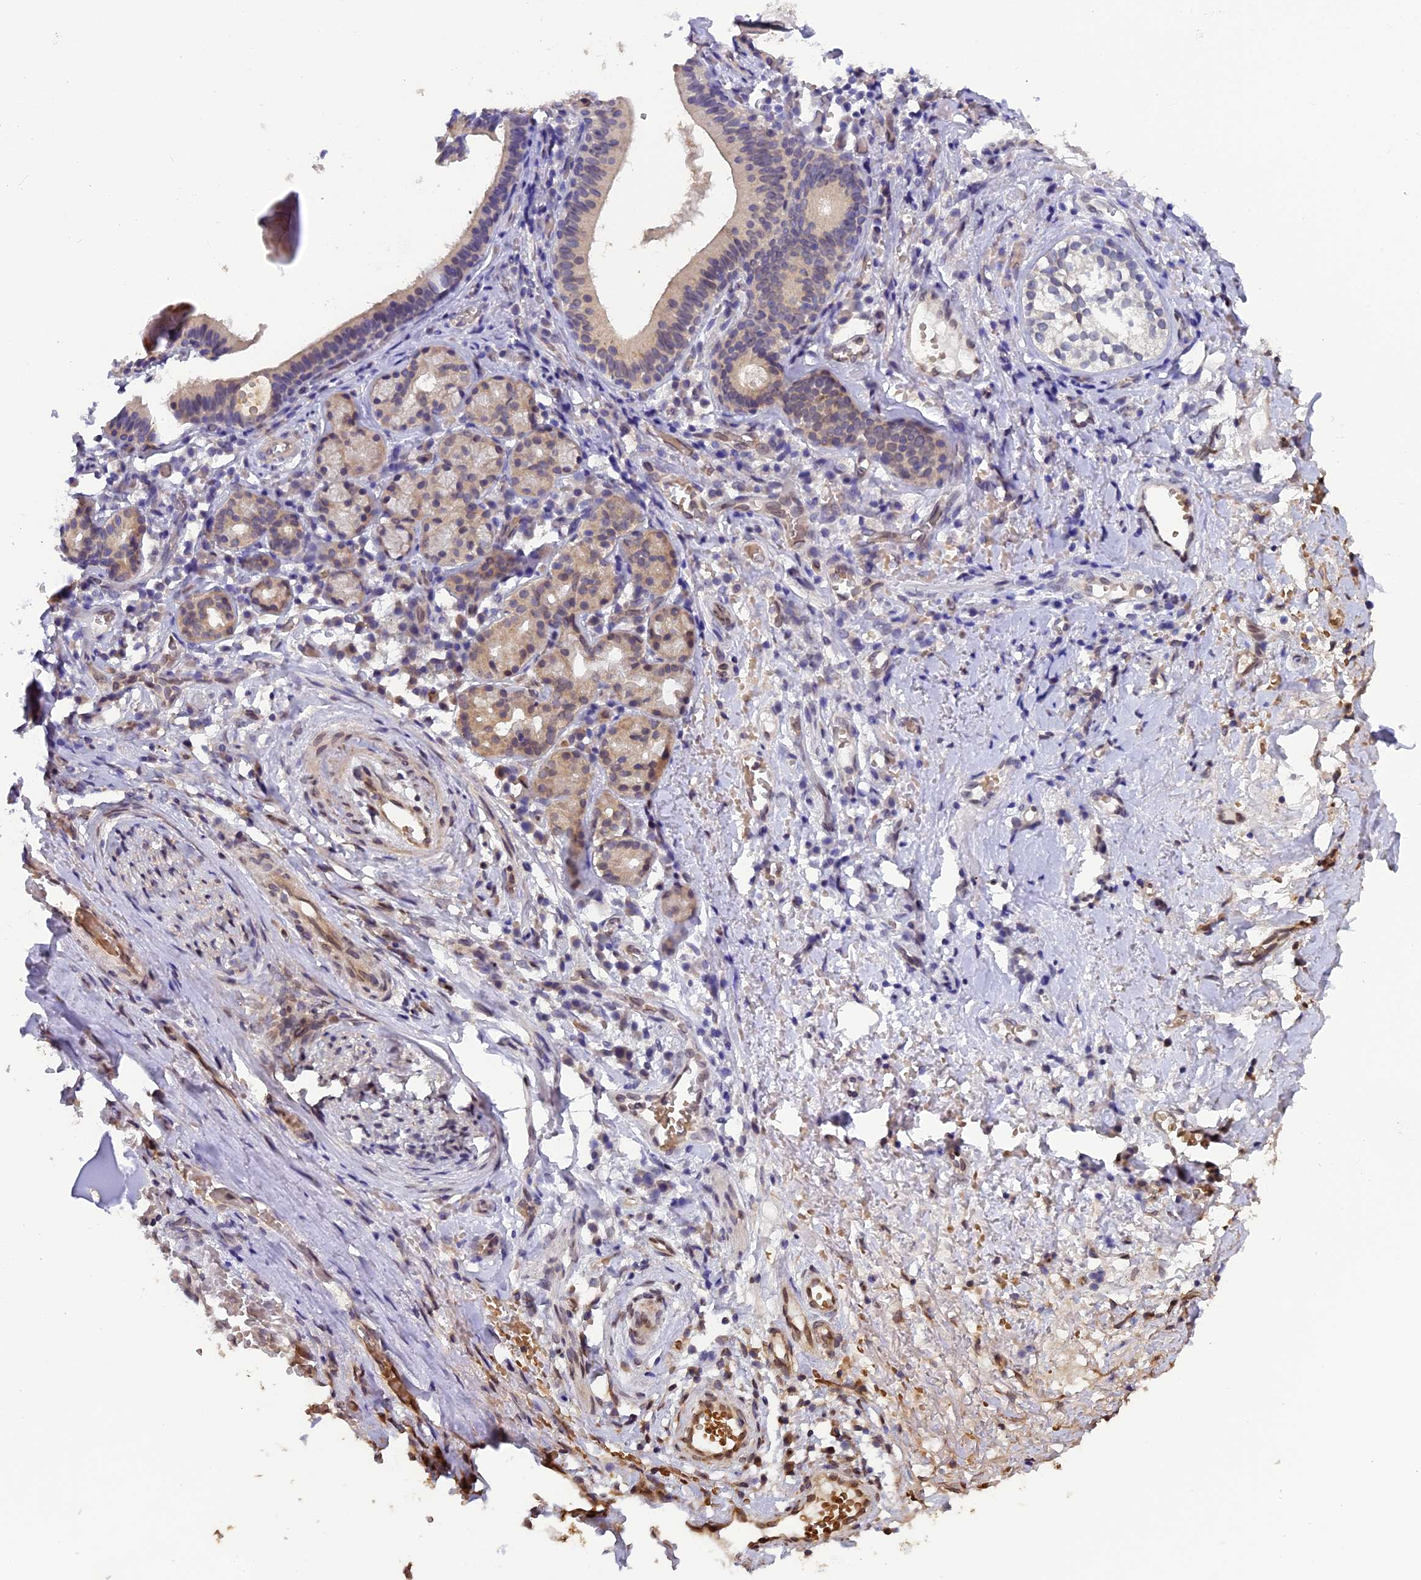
{"staining": {"intensity": "negative", "quantity": "none", "location": "none"}, "tissue": "adipose tissue", "cell_type": "Adipocytes", "image_type": "normal", "snomed": [{"axis": "morphology", "description": "Normal tissue, NOS"}, {"axis": "morphology", "description": "Basal cell carcinoma"}, {"axis": "topography", "description": "Cartilage tissue"}, {"axis": "topography", "description": "Nasopharynx"}, {"axis": "topography", "description": "Oral tissue"}], "caption": "Immunohistochemical staining of normal adipose tissue exhibits no significant expression in adipocytes.", "gene": "CHMP2A", "patient": {"sex": "female", "age": 77}}